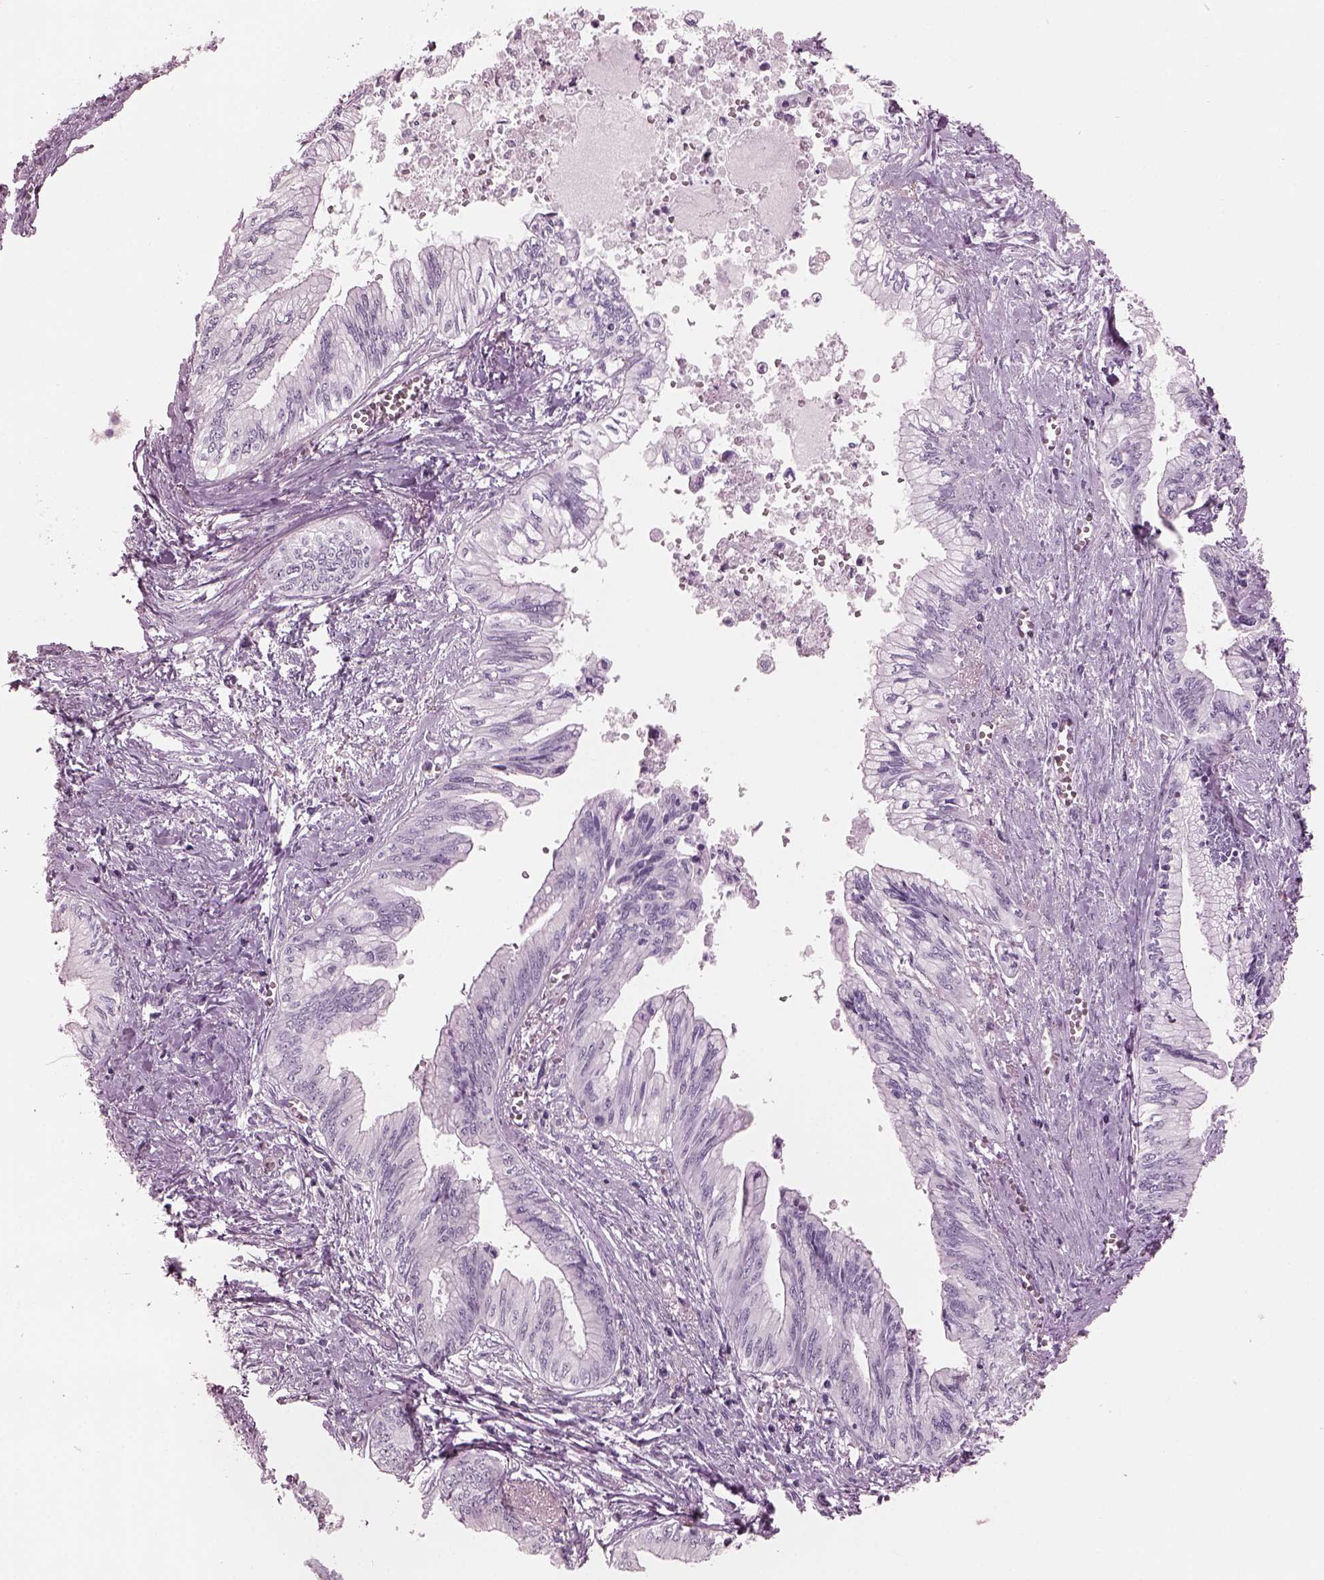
{"staining": {"intensity": "negative", "quantity": "none", "location": "none"}, "tissue": "pancreatic cancer", "cell_type": "Tumor cells", "image_type": "cancer", "snomed": [{"axis": "morphology", "description": "Adenocarcinoma, NOS"}, {"axis": "topography", "description": "Pancreas"}], "caption": "Pancreatic cancer (adenocarcinoma) was stained to show a protein in brown. There is no significant staining in tumor cells.", "gene": "PACRG", "patient": {"sex": "female", "age": 61}}